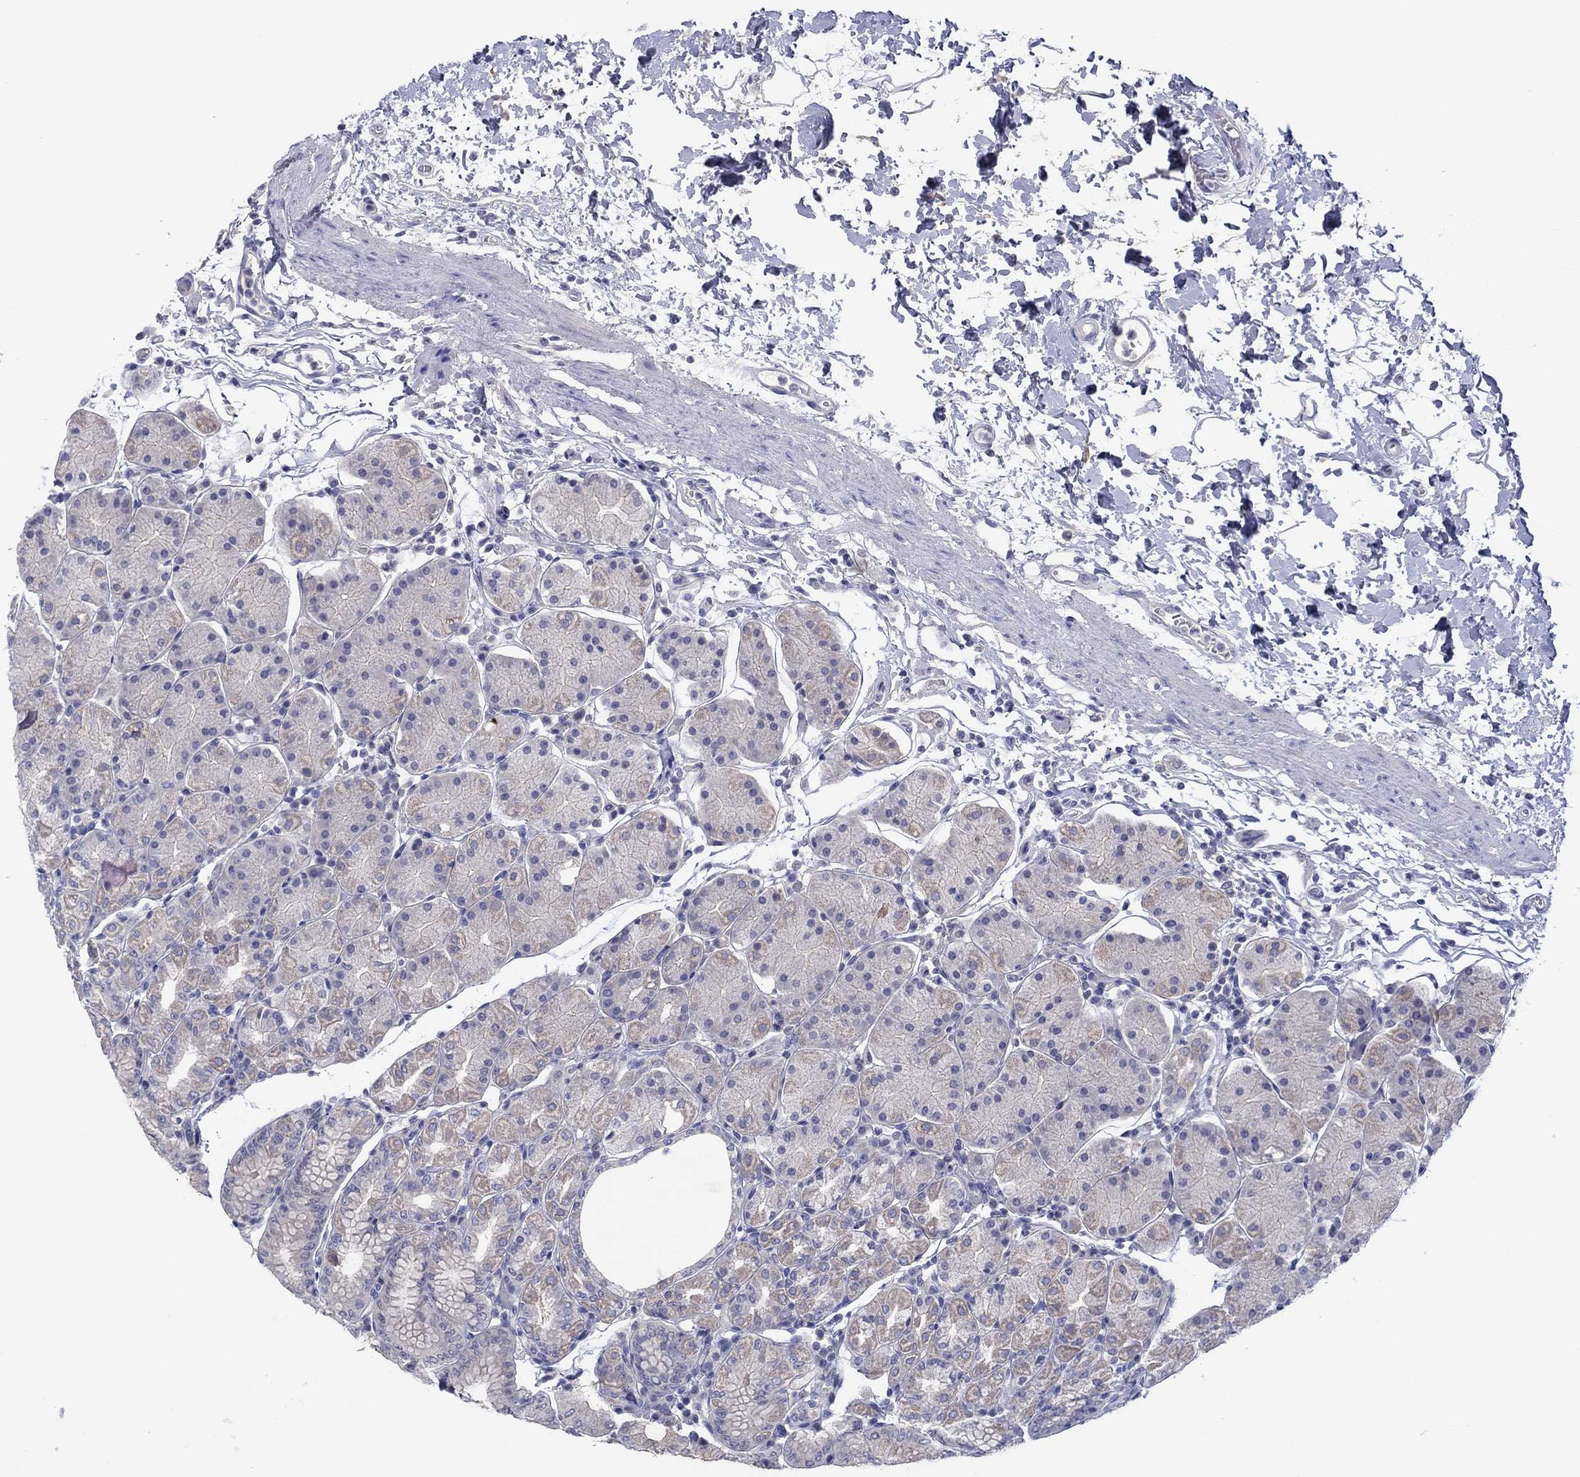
{"staining": {"intensity": "weak", "quantity": "<25%", "location": "cytoplasmic/membranous"}, "tissue": "stomach", "cell_type": "Glandular cells", "image_type": "normal", "snomed": [{"axis": "morphology", "description": "Normal tissue, NOS"}, {"axis": "topography", "description": "Stomach"}], "caption": "Stomach stained for a protein using immunohistochemistry (IHC) reveals no staining glandular cells.", "gene": "CYP2B6", "patient": {"sex": "male", "age": 54}}